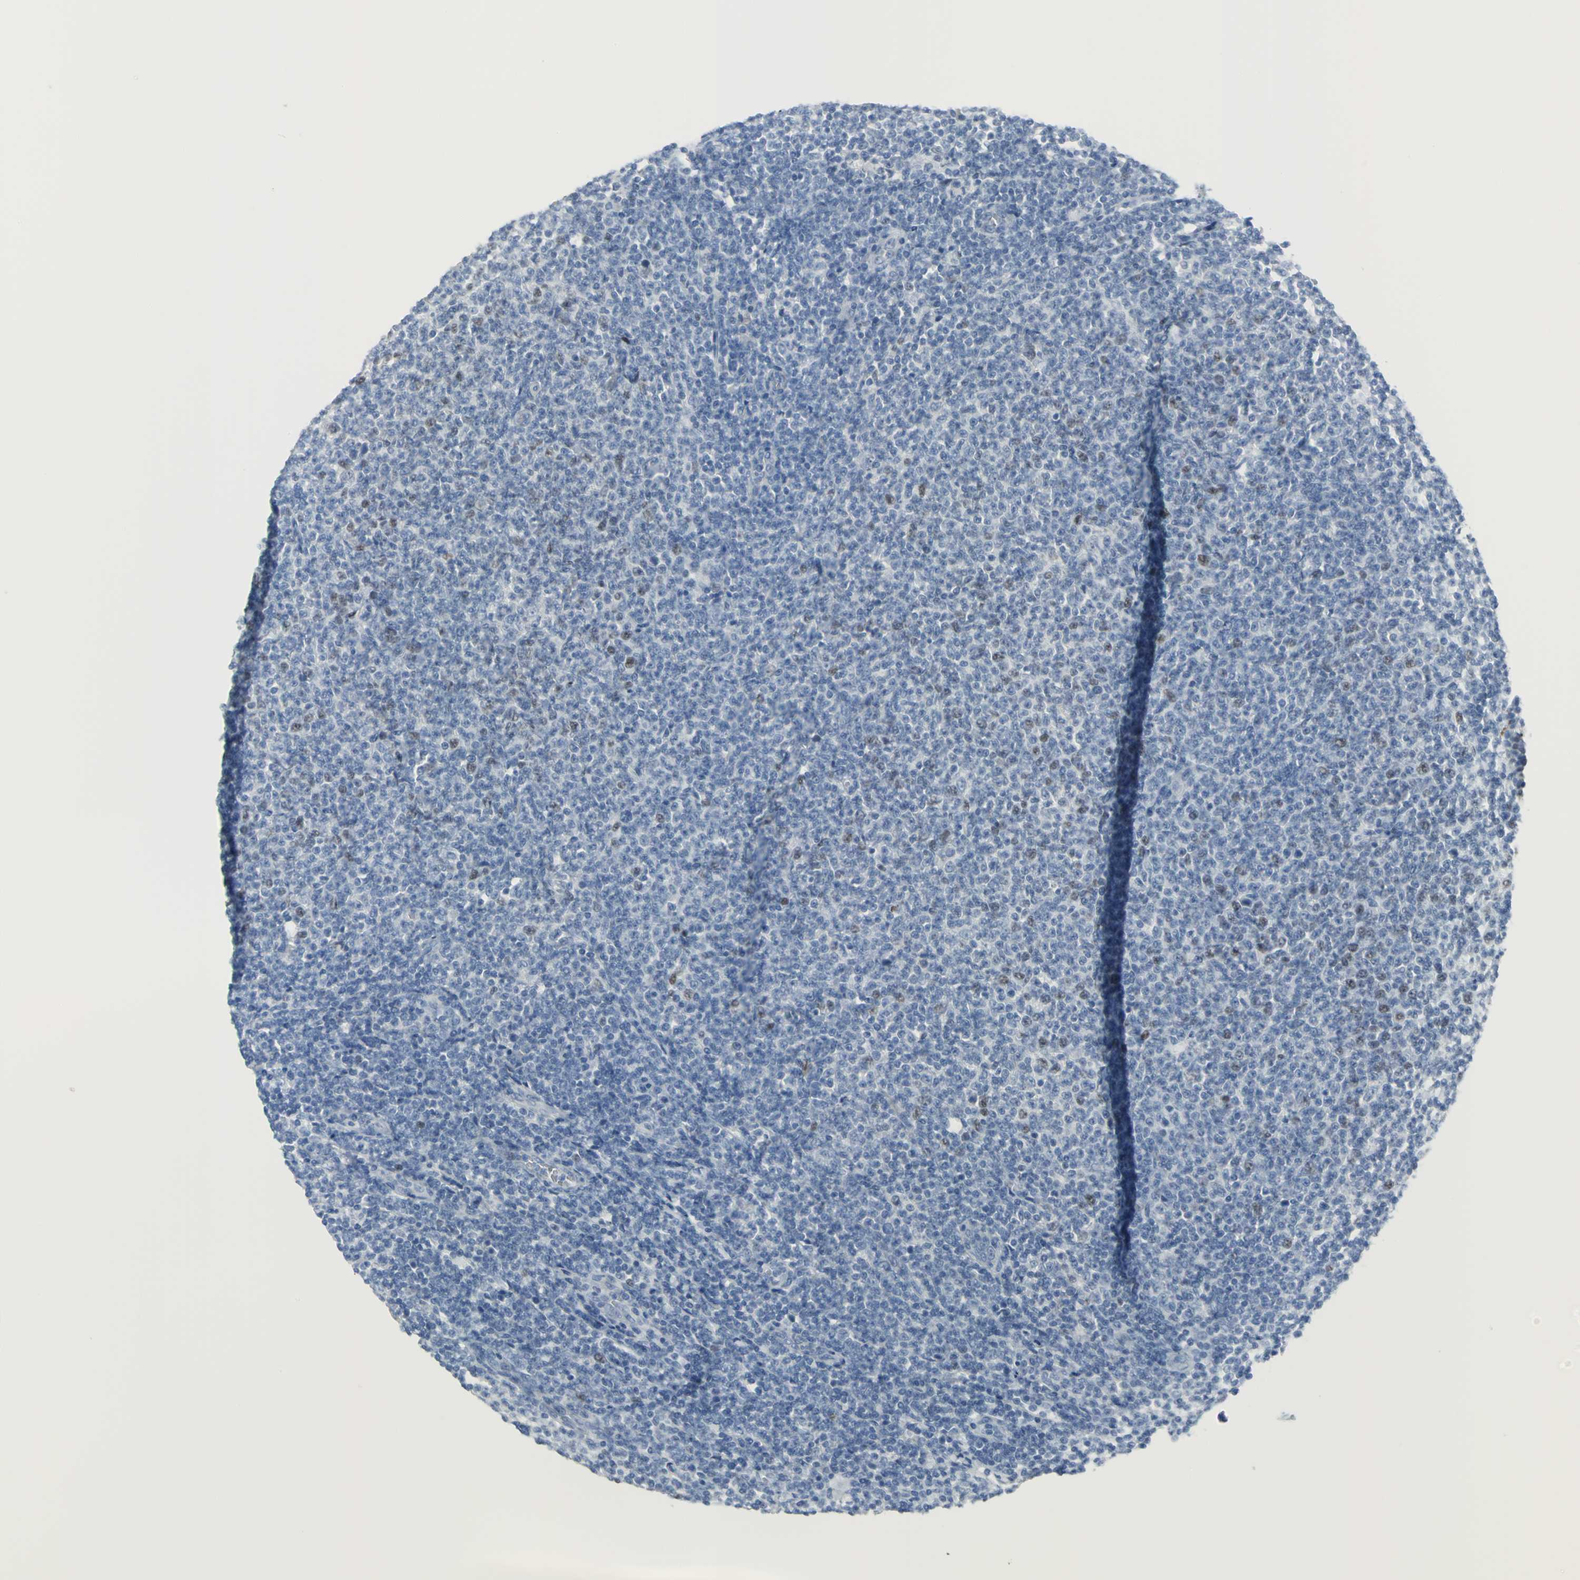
{"staining": {"intensity": "moderate", "quantity": "<25%", "location": "nuclear"}, "tissue": "lymphoma", "cell_type": "Tumor cells", "image_type": "cancer", "snomed": [{"axis": "morphology", "description": "Malignant lymphoma, non-Hodgkin's type, Low grade"}, {"axis": "topography", "description": "Lymph node"}], "caption": "Immunohistochemical staining of human lymphoma reveals low levels of moderate nuclear protein positivity in approximately <25% of tumor cells. Immunohistochemistry (ihc) stains the protein of interest in brown and the nuclei are stained blue.", "gene": "MCM3", "patient": {"sex": "male", "age": 66}}